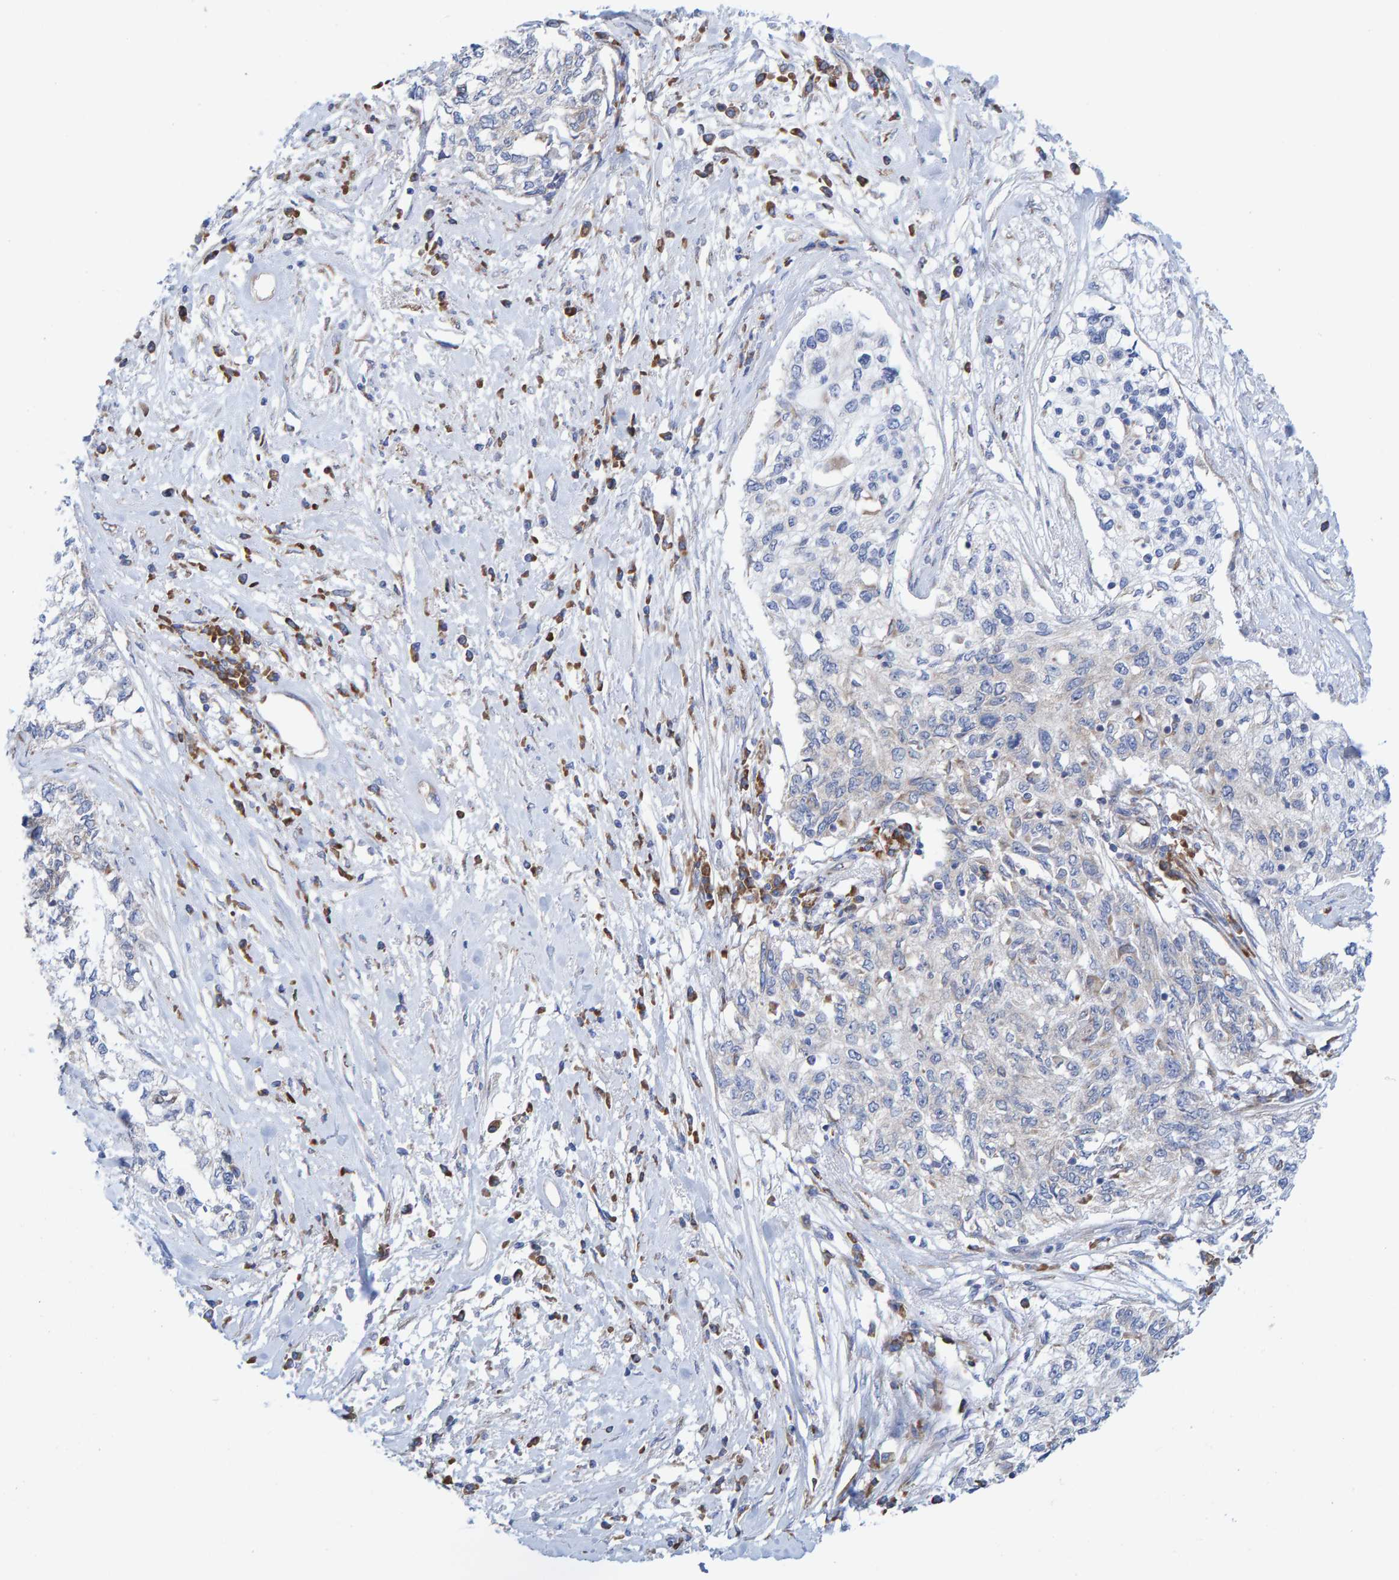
{"staining": {"intensity": "negative", "quantity": "none", "location": "none"}, "tissue": "cervical cancer", "cell_type": "Tumor cells", "image_type": "cancer", "snomed": [{"axis": "morphology", "description": "Squamous cell carcinoma, NOS"}, {"axis": "topography", "description": "Cervix"}], "caption": "Tumor cells show no significant protein positivity in squamous cell carcinoma (cervical).", "gene": "CDK5RAP3", "patient": {"sex": "female", "age": 57}}